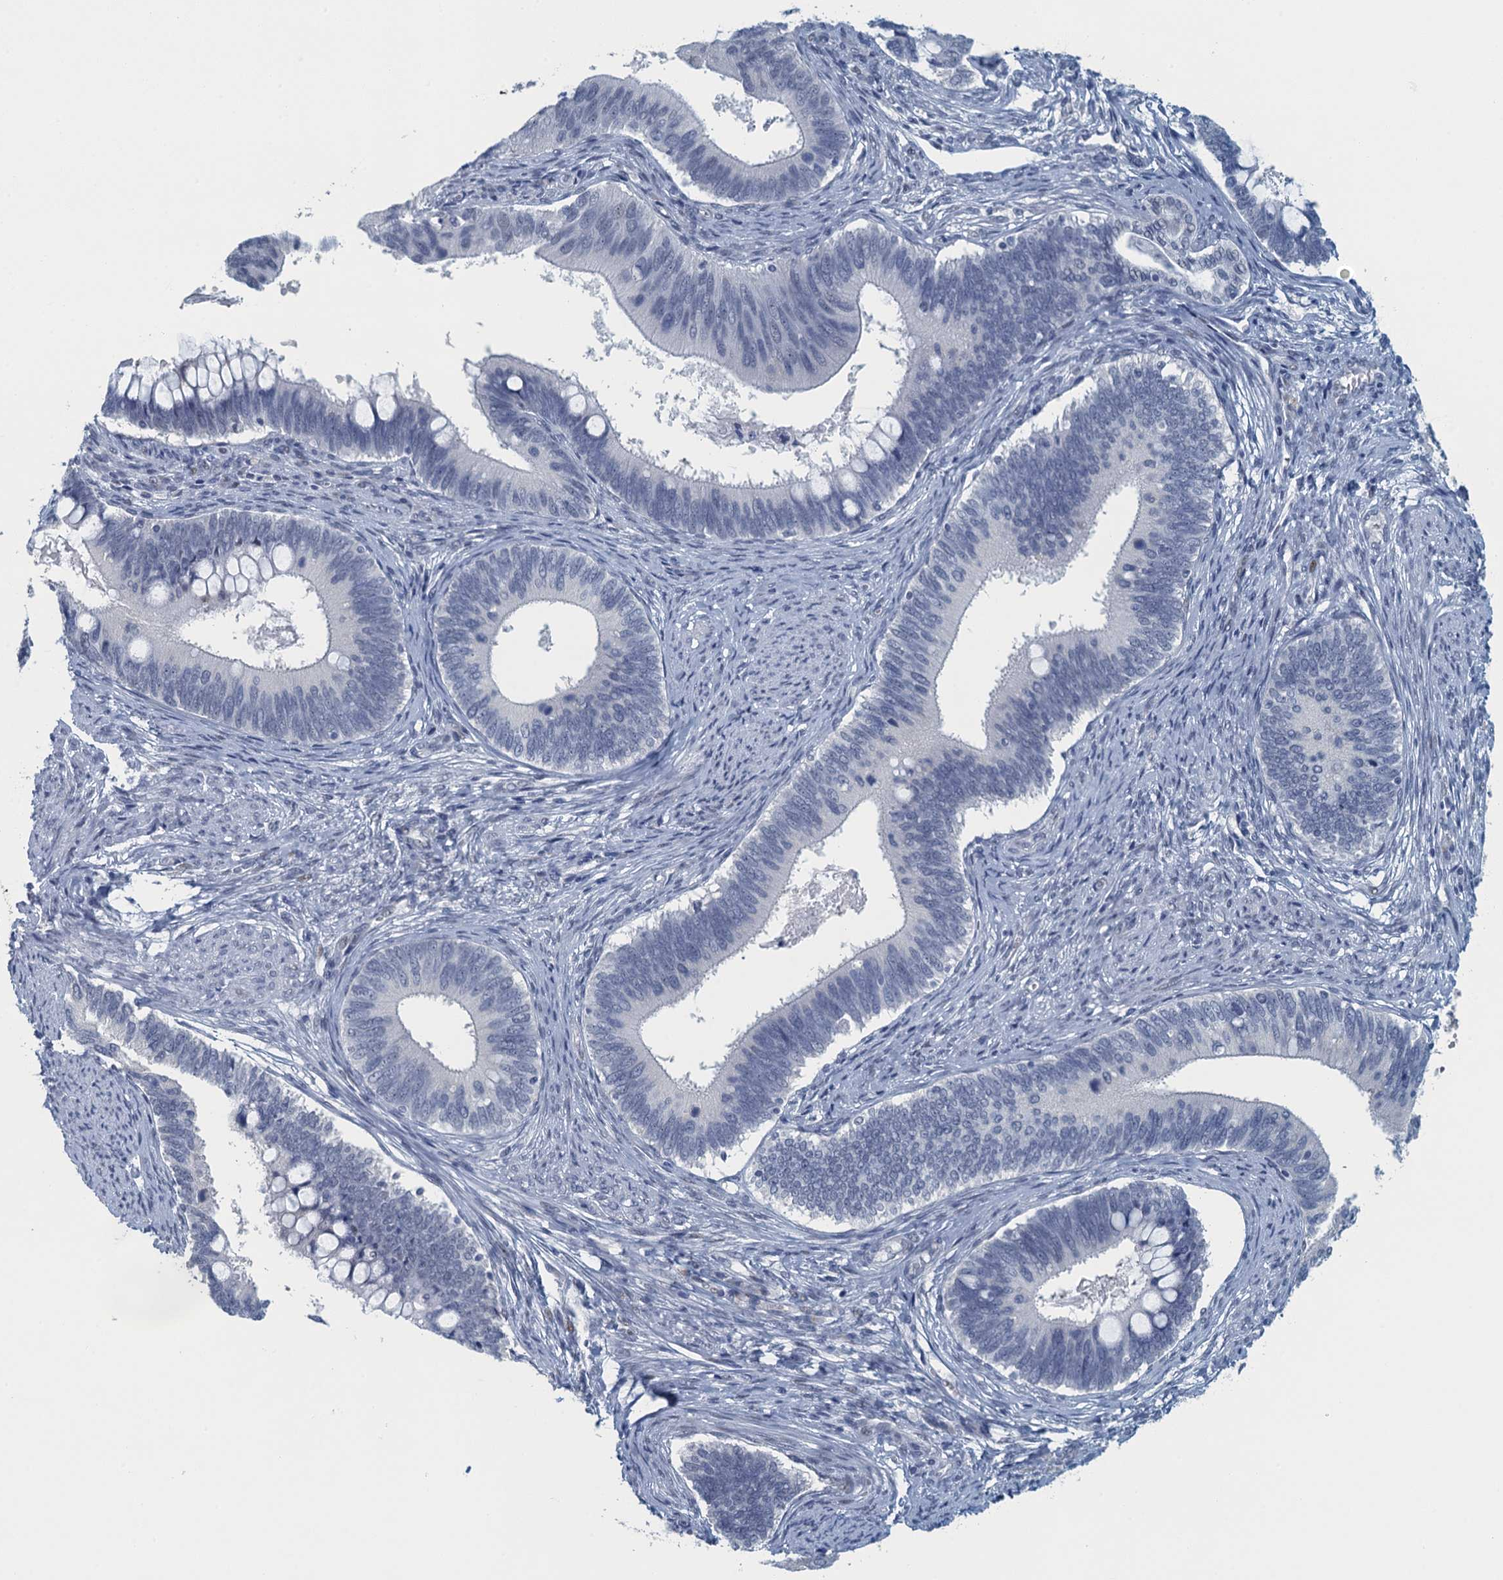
{"staining": {"intensity": "negative", "quantity": "none", "location": "none"}, "tissue": "cervical cancer", "cell_type": "Tumor cells", "image_type": "cancer", "snomed": [{"axis": "morphology", "description": "Adenocarcinoma, NOS"}, {"axis": "topography", "description": "Cervix"}], "caption": "An image of cervical cancer stained for a protein exhibits no brown staining in tumor cells.", "gene": "TTLL9", "patient": {"sex": "female", "age": 42}}